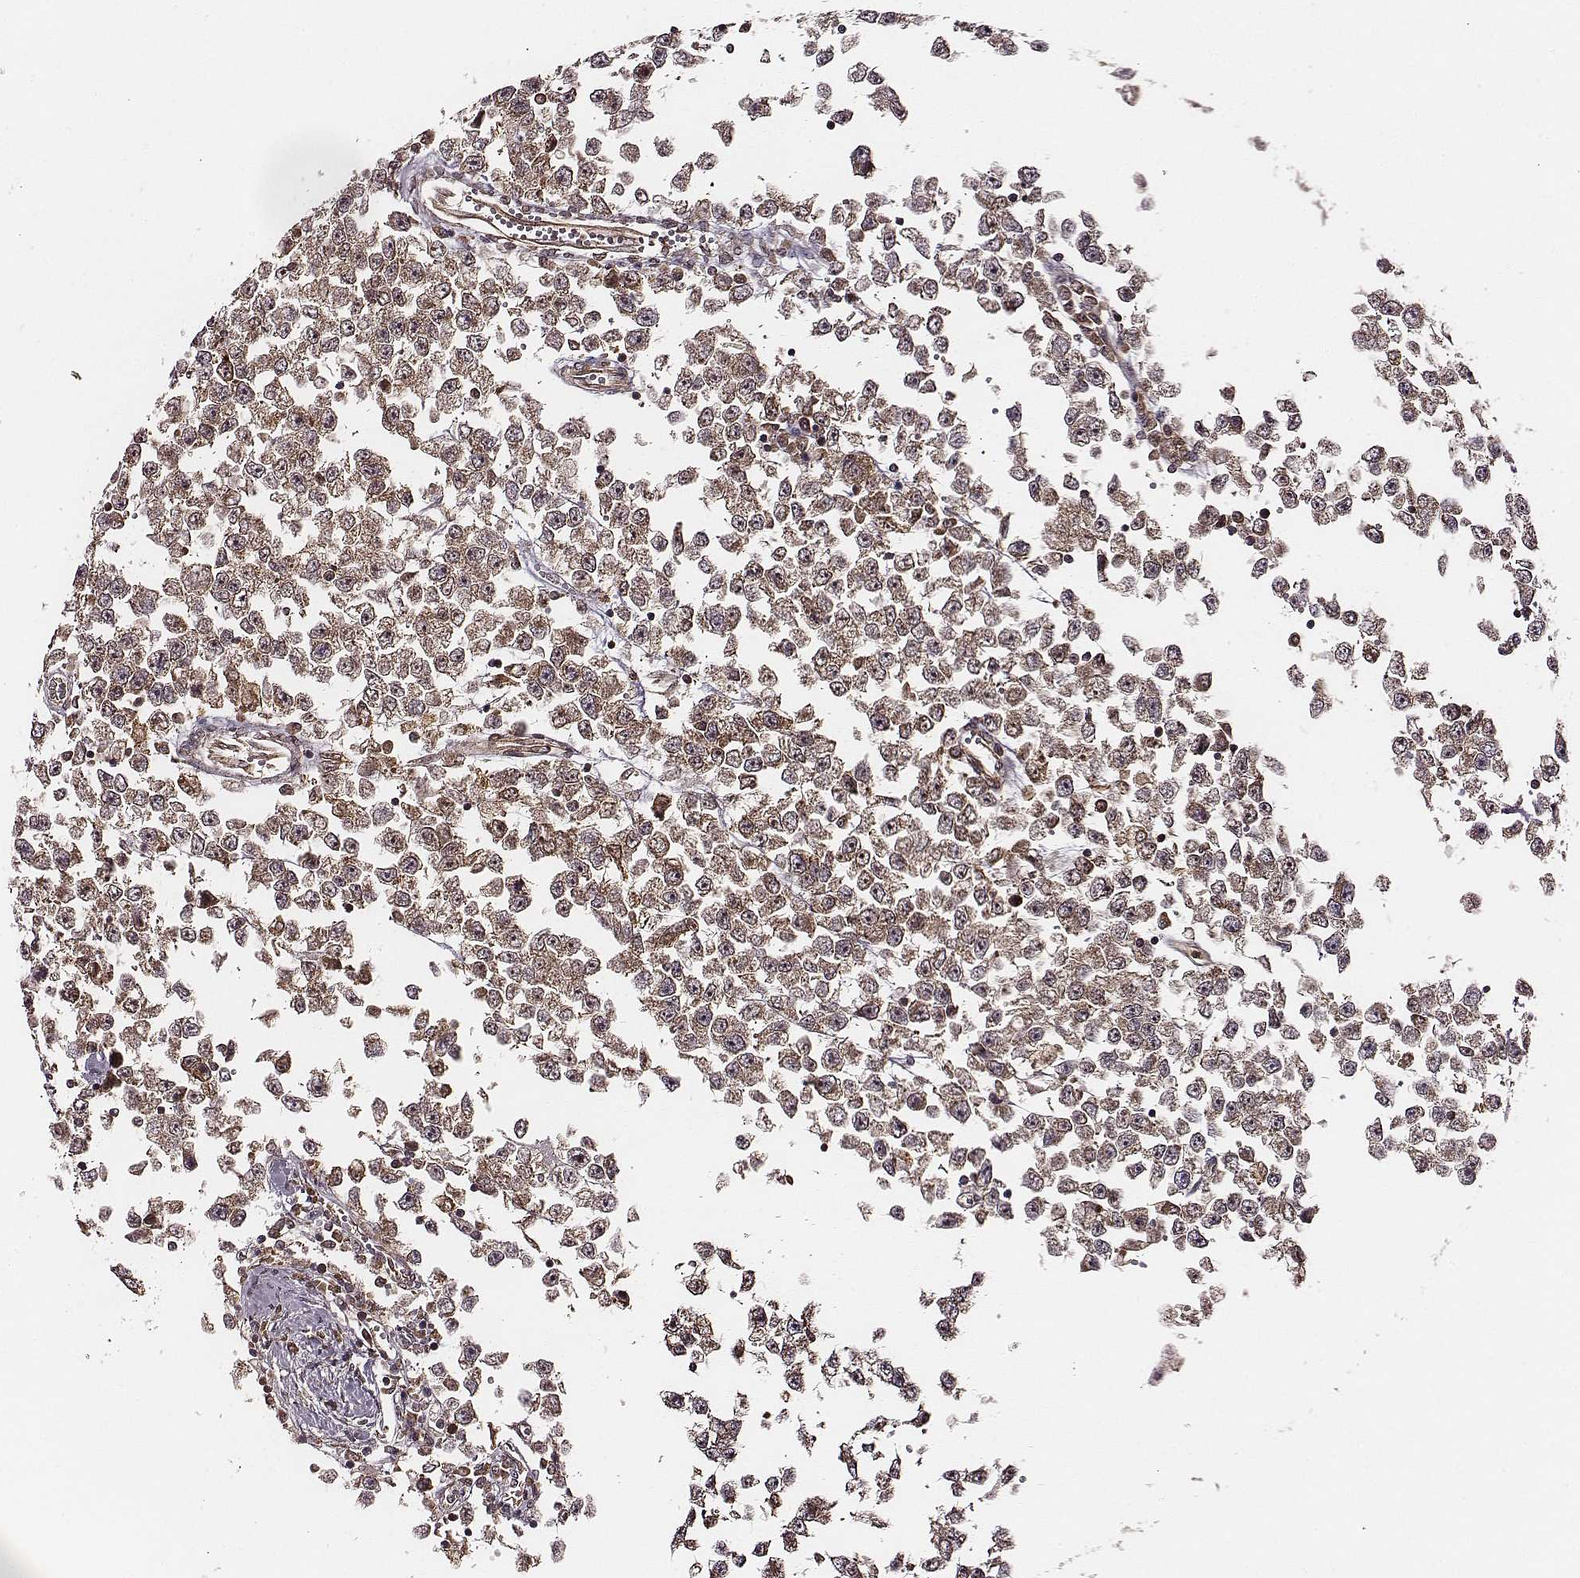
{"staining": {"intensity": "moderate", "quantity": ">75%", "location": "cytoplasmic/membranous"}, "tissue": "testis cancer", "cell_type": "Tumor cells", "image_type": "cancer", "snomed": [{"axis": "morphology", "description": "Seminoma, NOS"}, {"axis": "topography", "description": "Testis"}], "caption": "This photomicrograph reveals seminoma (testis) stained with immunohistochemistry to label a protein in brown. The cytoplasmic/membranous of tumor cells show moderate positivity for the protein. Nuclei are counter-stained blue.", "gene": "VPS26A", "patient": {"sex": "male", "age": 34}}